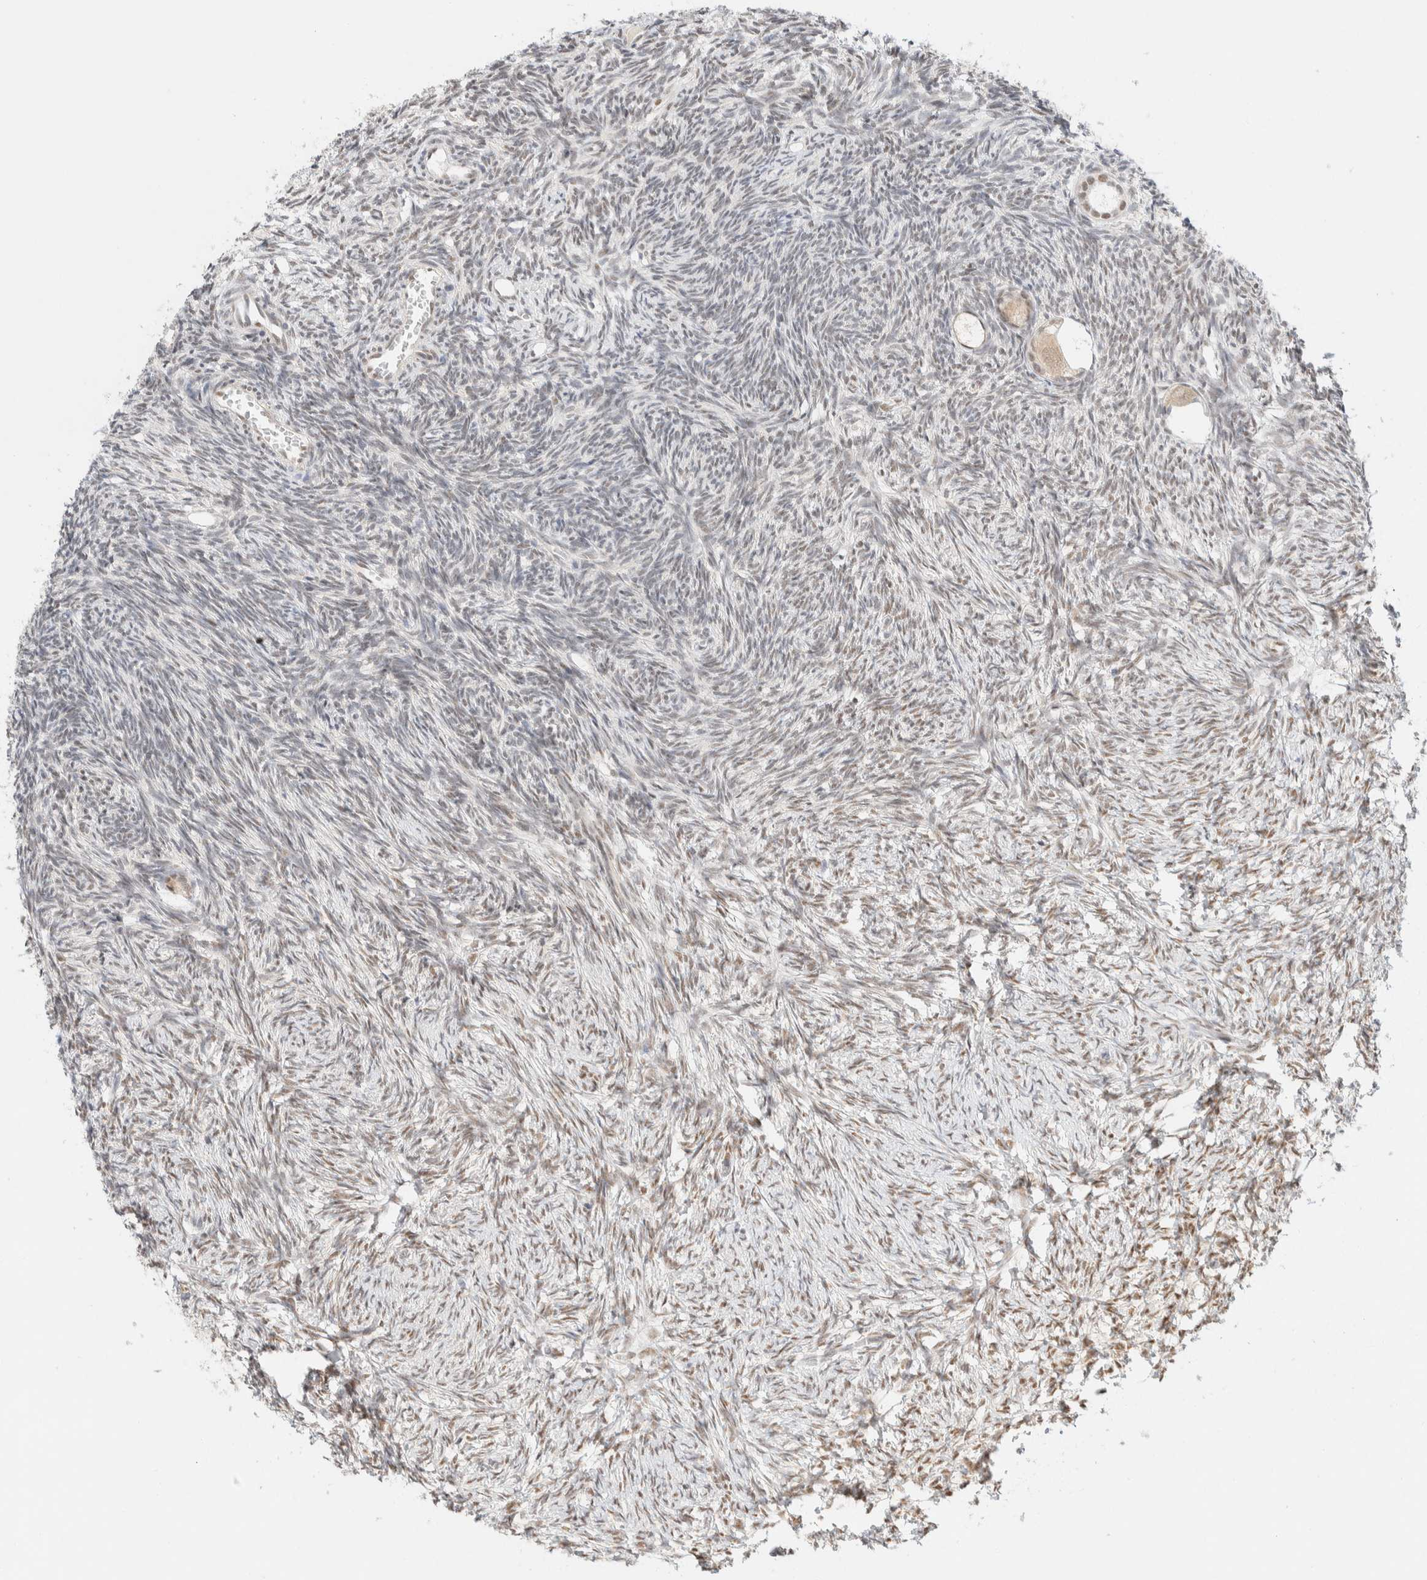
{"staining": {"intensity": "weak", "quantity": "25%-75%", "location": "nuclear"}, "tissue": "ovary", "cell_type": "Follicle cells", "image_type": "normal", "snomed": [{"axis": "morphology", "description": "Normal tissue, NOS"}, {"axis": "topography", "description": "Ovary"}], "caption": "Immunohistochemical staining of unremarkable human ovary exhibits low levels of weak nuclear staining in approximately 25%-75% of follicle cells. (Brightfield microscopy of DAB IHC at high magnification).", "gene": "PYGO2", "patient": {"sex": "female", "age": 34}}